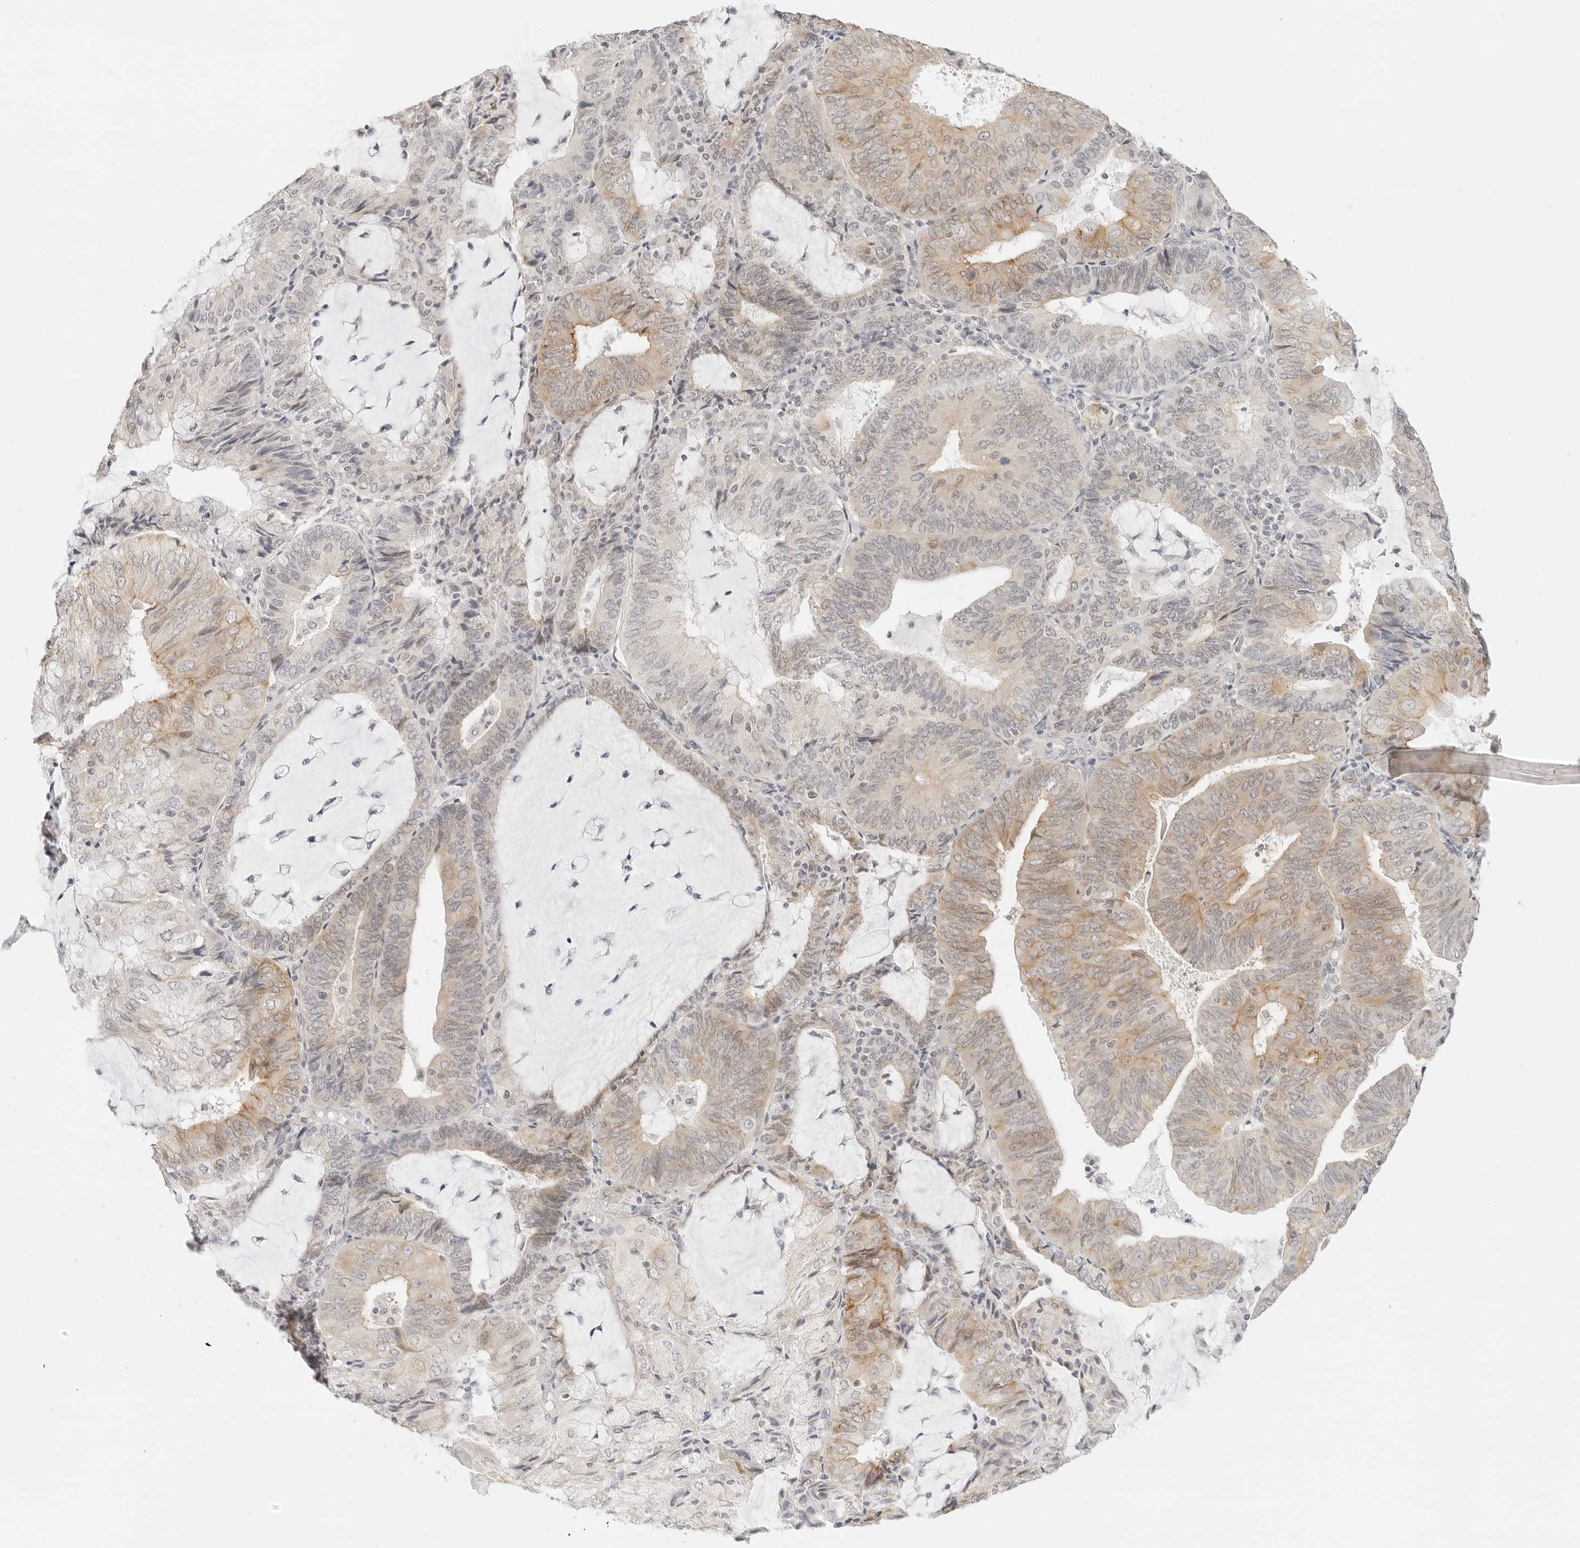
{"staining": {"intensity": "weak", "quantity": "25%-75%", "location": "cytoplasmic/membranous"}, "tissue": "endometrial cancer", "cell_type": "Tumor cells", "image_type": "cancer", "snomed": [{"axis": "morphology", "description": "Adenocarcinoma, NOS"}, {"axis": "topography", "description": "Endometrium"}], "caption": "Immunohistochemical staining of human endometrial cancer demonstrates weak cytoplasmic/membranous protein expression in approximately 25%-75% of tumor cells. Ihc stains the protein in brown and the nuclei are stained blue.", "gene": "PCDH19", "patient": {"sex": "female", "age": 81}}